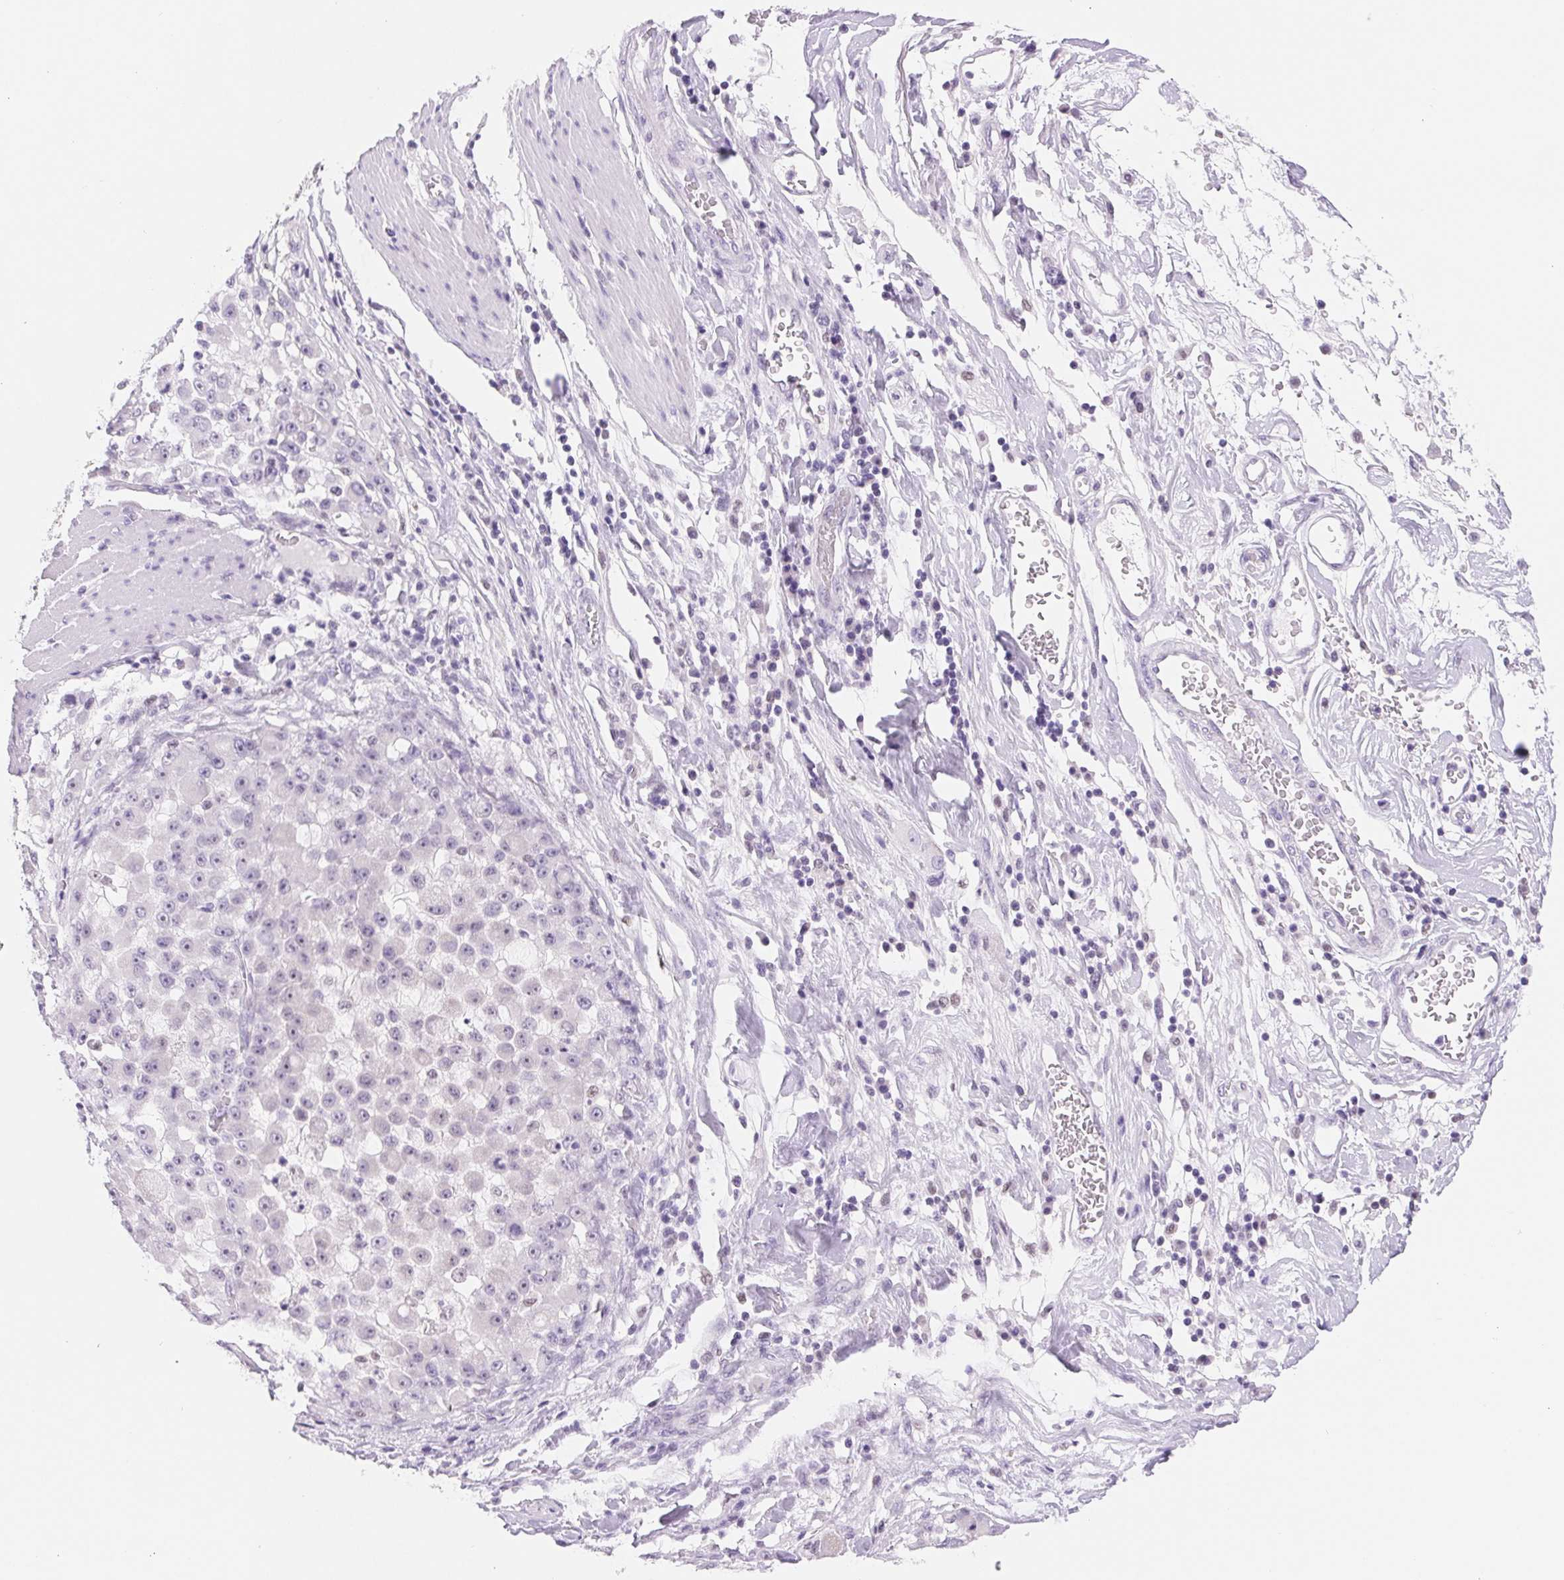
{"staining": {"intensity": "negative", "quantity": "none", "location": "none"}, "tissue": "stomach cancer", "cell_type": "Tumor cells", "image_type": "cancer", "snomed": [{"axis": "morphology", "description": "Adenocarcinoma, NOS"}, {"axis": "topography", "description": "Stomach"}], "caption": "Immunohistochemistry (IHC) histopathology image of neoplastic tissue: human stomach cancer stained with DAB reveals no significant protein staining in tumor cells. The staining was performed using DAB (3,3'-diaminobenzidine) to visualize the protein expression in brown, while the nuclei were stained in blue with hematoxylin (Magnification: 20x).", "gene": "ASGR2", "patient": {"sex": "female", "age": 76}}